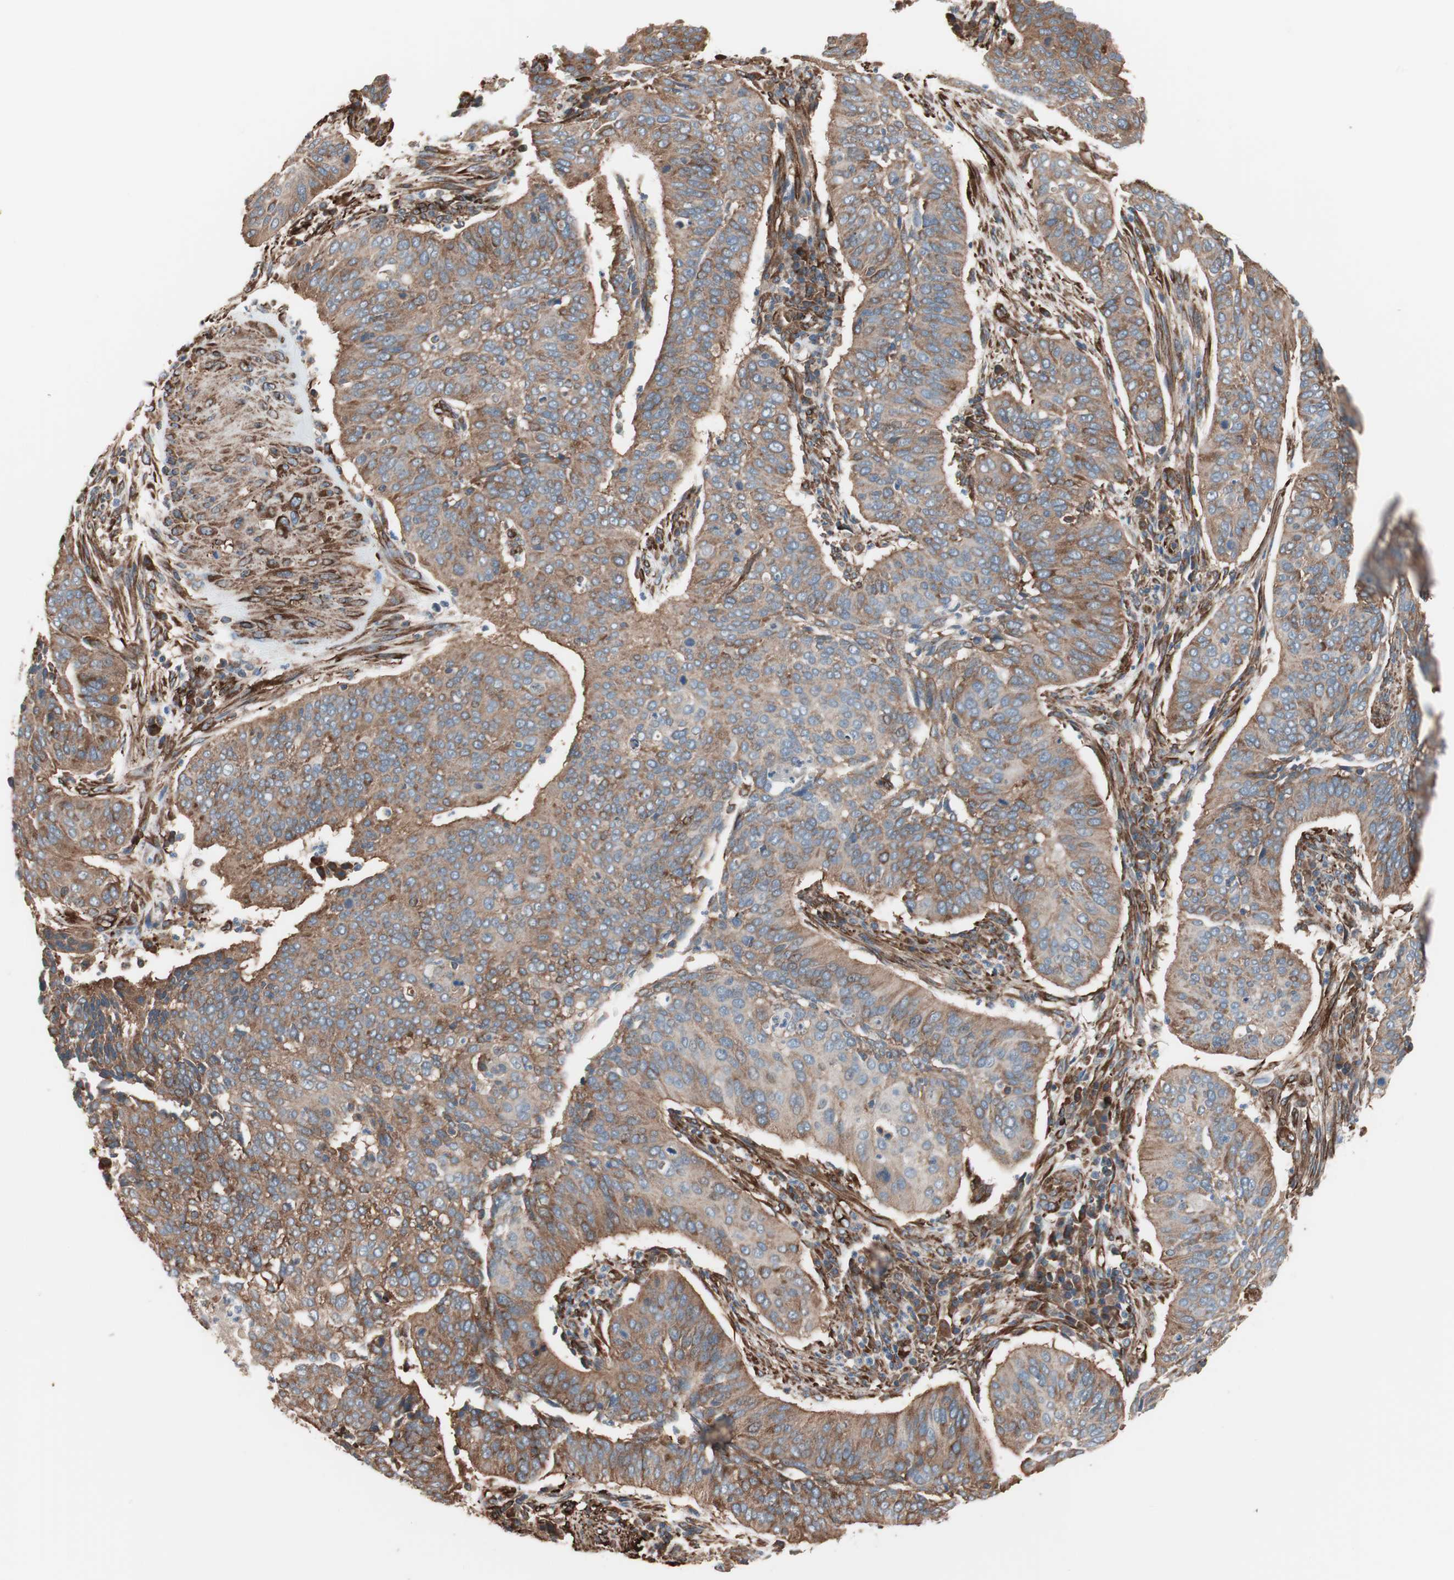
{"staining": {"intensity": "moderate", "quantity": ">75%", "location": "cytoplasmic/membranous"}, "tissue": "cervical cancer", "cell_type": "Tumor cells", "image_type": "cancer", "snomed": [{"axis": "morphology", "description": "Squamous cell carcinoma, NOS"}, {"axis": "topography", "description": "Cervix"}], "caption": "Approximately >75% of tumor cells in human squamous cell carcinoma (cervical) display moderate cytoplasmic/membranous protein expression as visualized by brown immunohistochemical staining.", "gene": "GPSM2", "patient": {"sex": "female", "age": 39}}